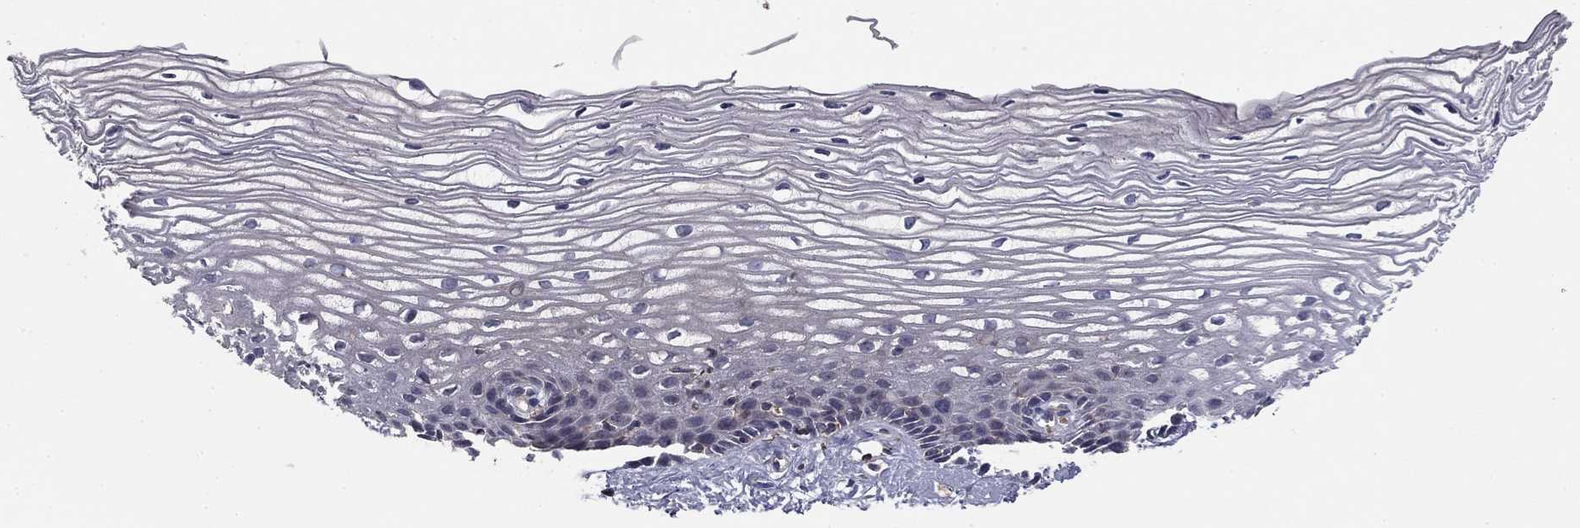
{"staining": {"intensity": "negative", "quantity": "none", "location": "none"}, "tissue": "cervix", "cell_type": "Glandular cells", "image_type": "normal", "snomed": [{"axis": "morphology", "description": "Normal tissue, NOS"}, {"axis": "topography", "description": "Cervix"}], "caption": "An IHC image of normal cervix is shown. There is no staining in glandular cells of cervix. (Brightfield microscopy of DAB immunohistochemistry (IHC) at high magnification).", "gene": "PLCB2", "patient": {"sex": "female", "age": 40}}